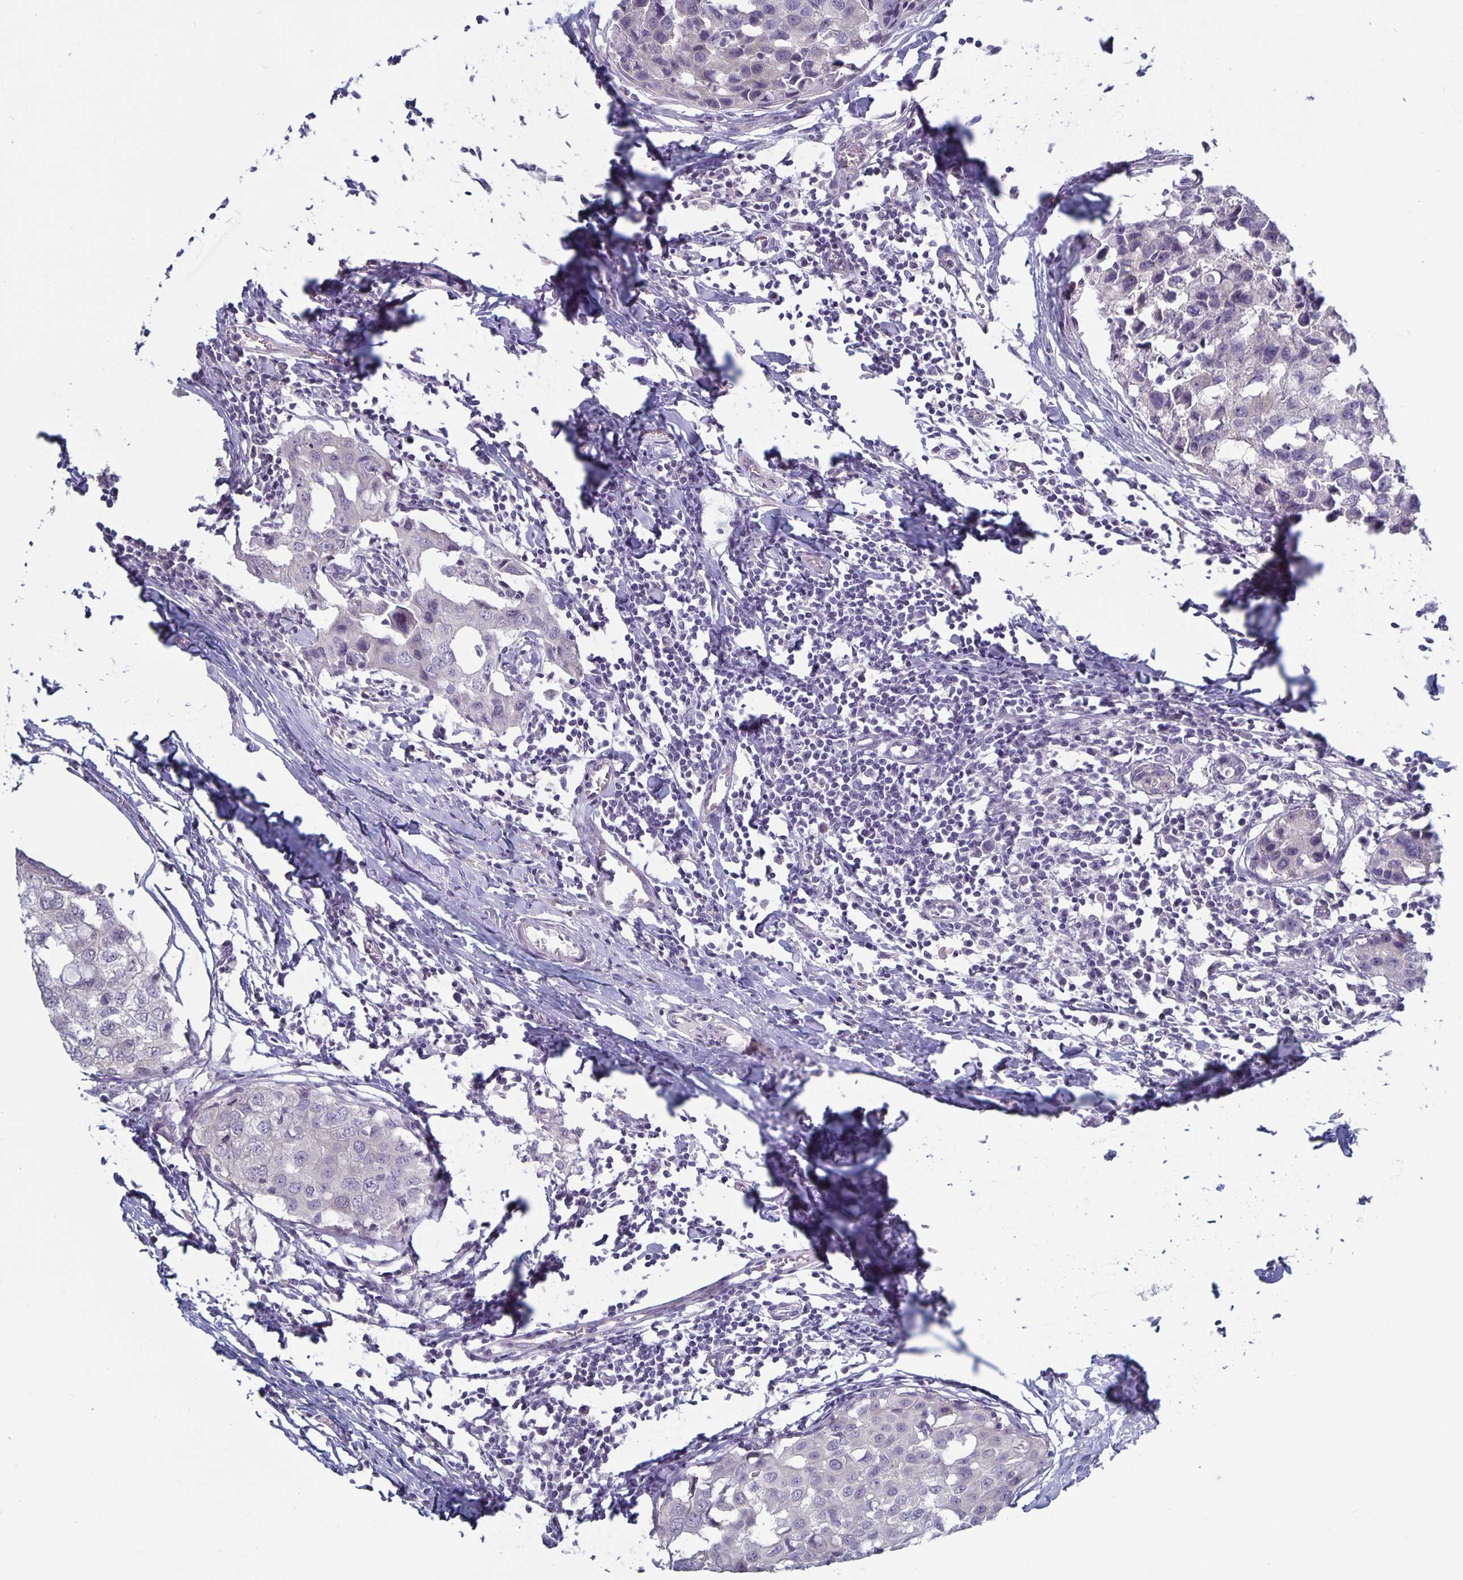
{"staining": {"intensity": "negative", "quantity": "none", "location": "none"}, "tissue": "breast cancer", "cell_type": "Tumor cells", "image_type": "cancer", "snomed": [{"axis": "morphology", "description": "Duct carcinoma"}, {"axis": "topography", "description": "Breast"}], "caption": "Breast cancer stained for a protein using IHC shows no expression tumor cells.", "gene": "PLCB3", "patient": {"sex": "female", "age": 27}}